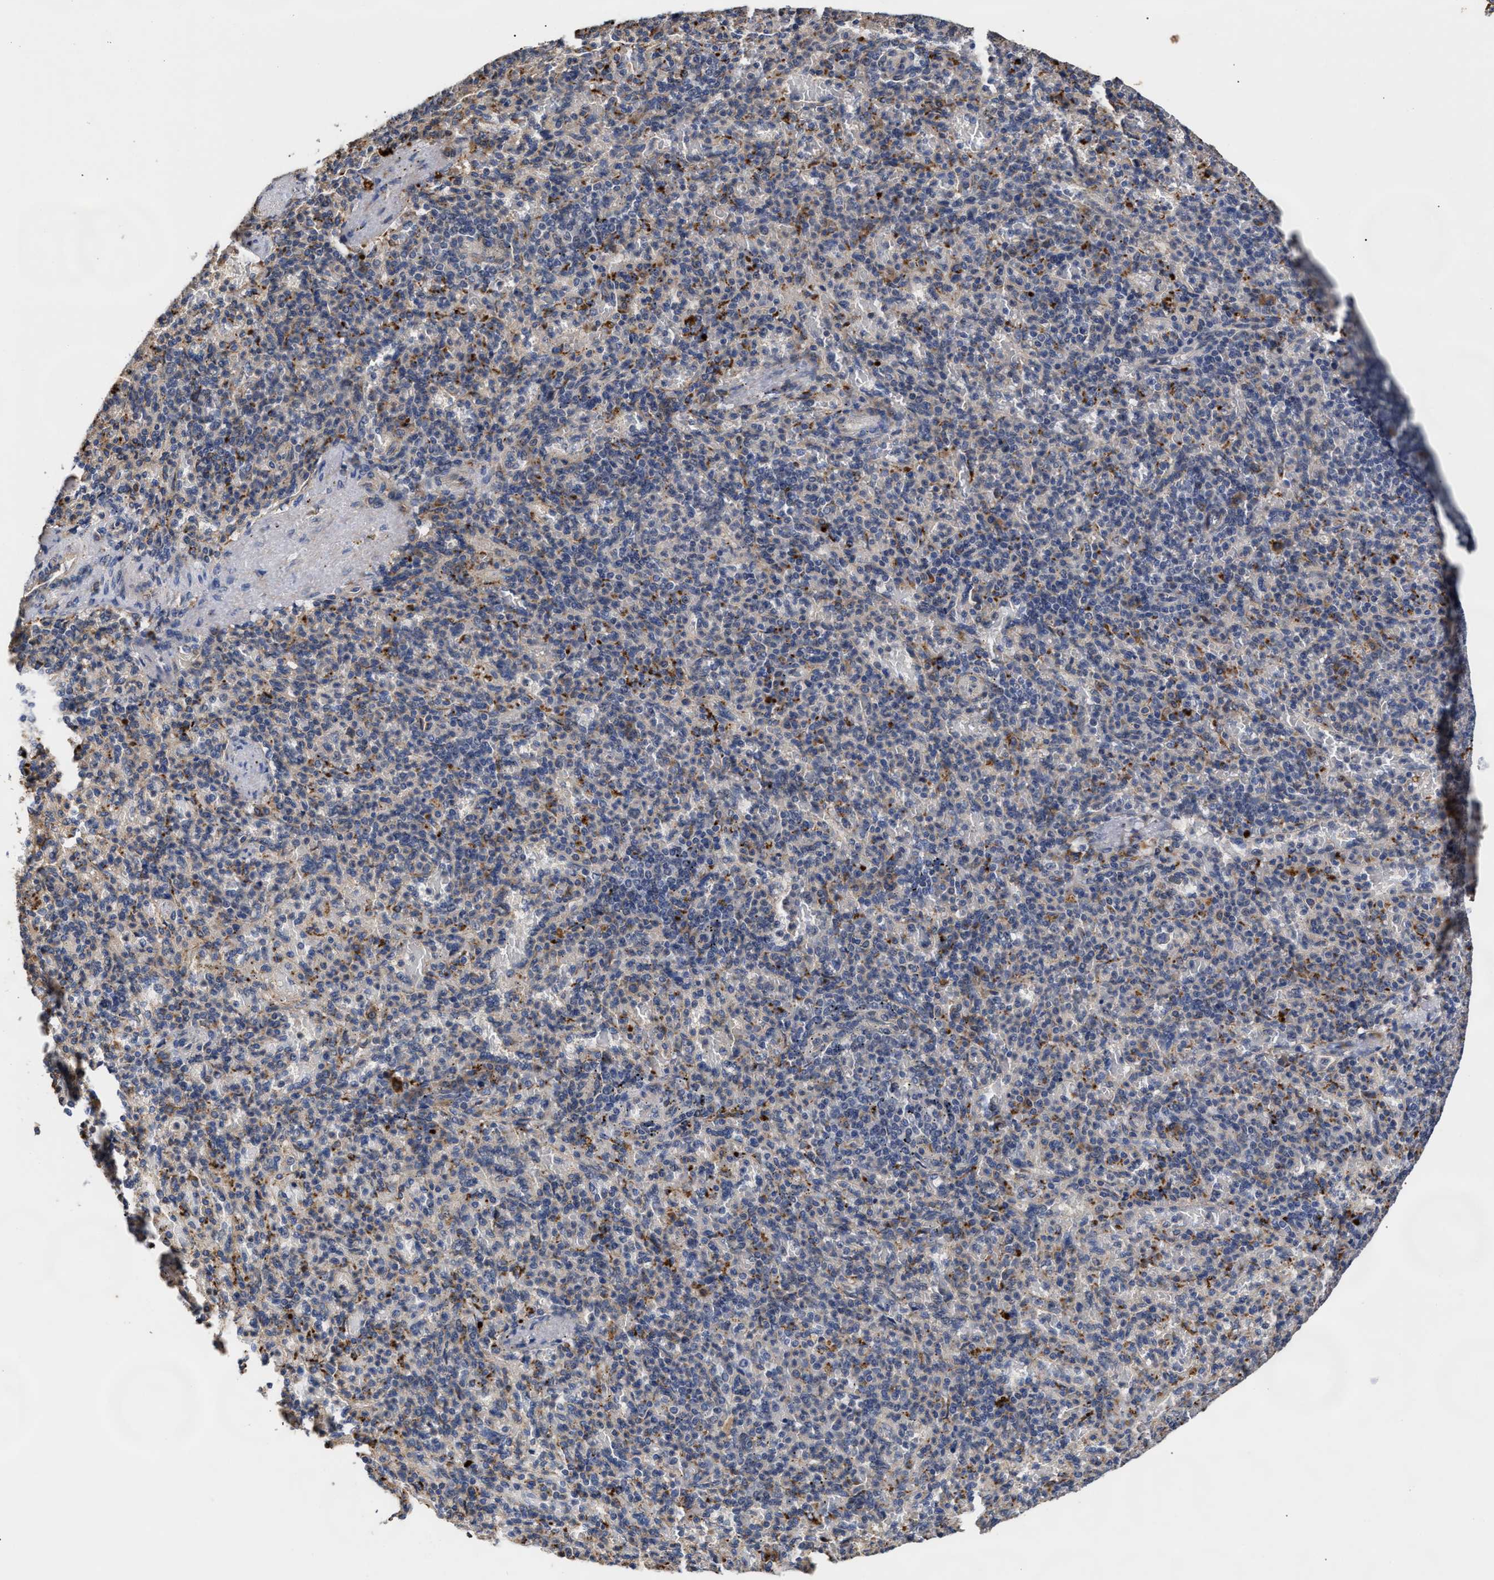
{"staining": {"intensity": "moderate", "quantity": "25%-75%", "location": "cytoplasmic/membranous"}, "tissue": "spleen", "cell_type": "Cells in red pulp", "image_type": "normal", "snomed": [{"axis": "morphology", "description": "Normal tissue, NOS"}, {"axis": "topography", "description": "Spleen"}], "caption": "IHC (DAB (3,3'-diaminobenzidine)) staining of normal spleen displays moderate cytoplasmic/membranous protein expression in approximately 25%-75% of cells in red pulp.", "gene": "GOSR1", "patient": {"sex": "female", "age": 74}}